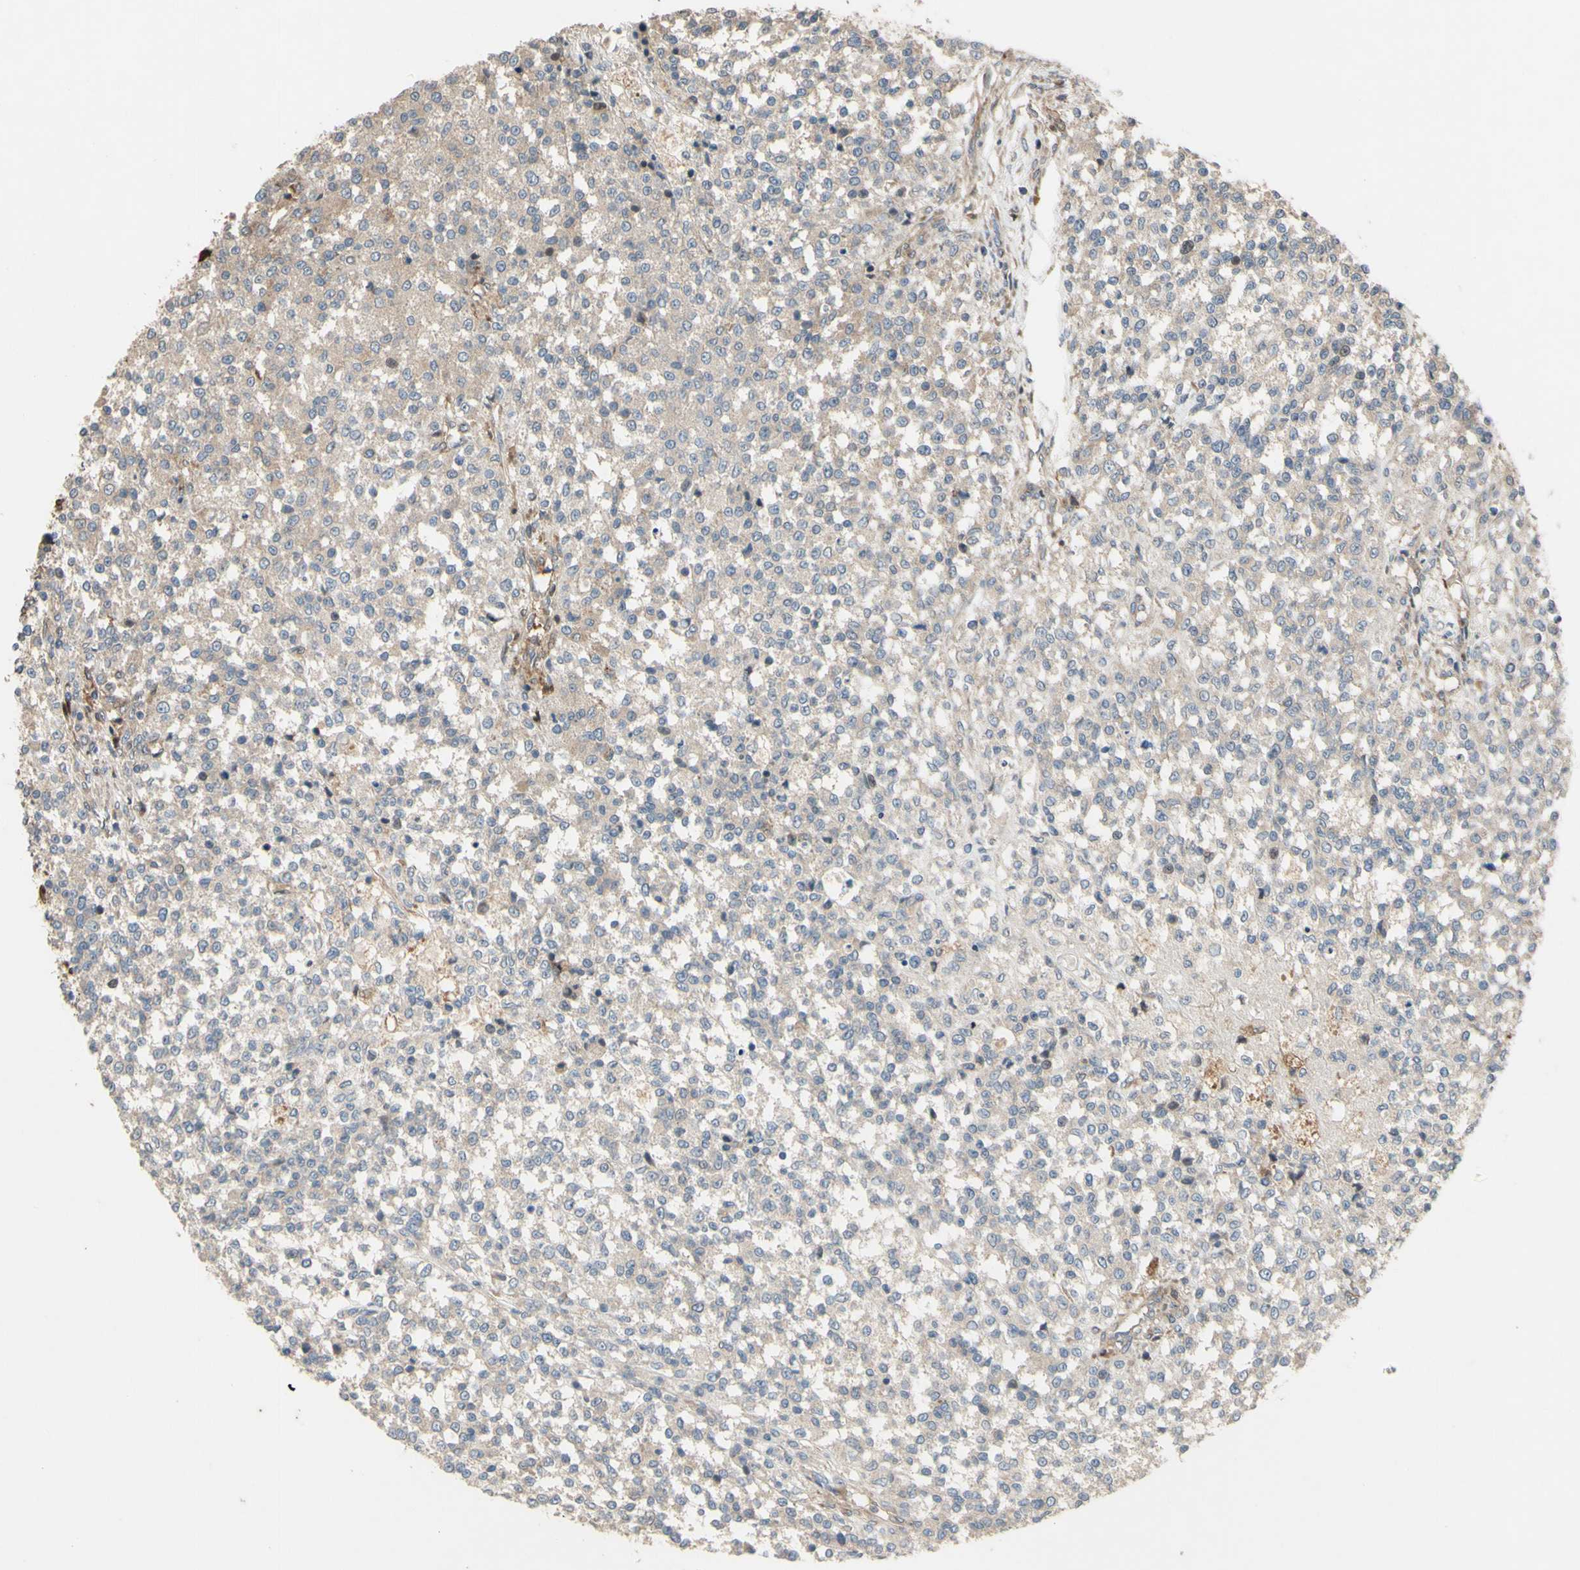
{"staining": {"intensity": "weak", "quantity": ">75%", "location": "cytoplasmic/membranous"}, "tissue": "testis cancer", "cell_type": "Tumor cells", "image_type": "cancer", "snomed": [{"axis": "morphology", "description": "Seminoma, NOS"}, {"axis": "topography", "description": "Testis"}], "caption": "This is a photomicrograph of IHC staining of testis cancer (seminoma), which shows weak expression in the cytoplasmic/membranous of tumor cells.", "gene": "SPTLC1", "patient": {"sex": "male", "age": 59}}